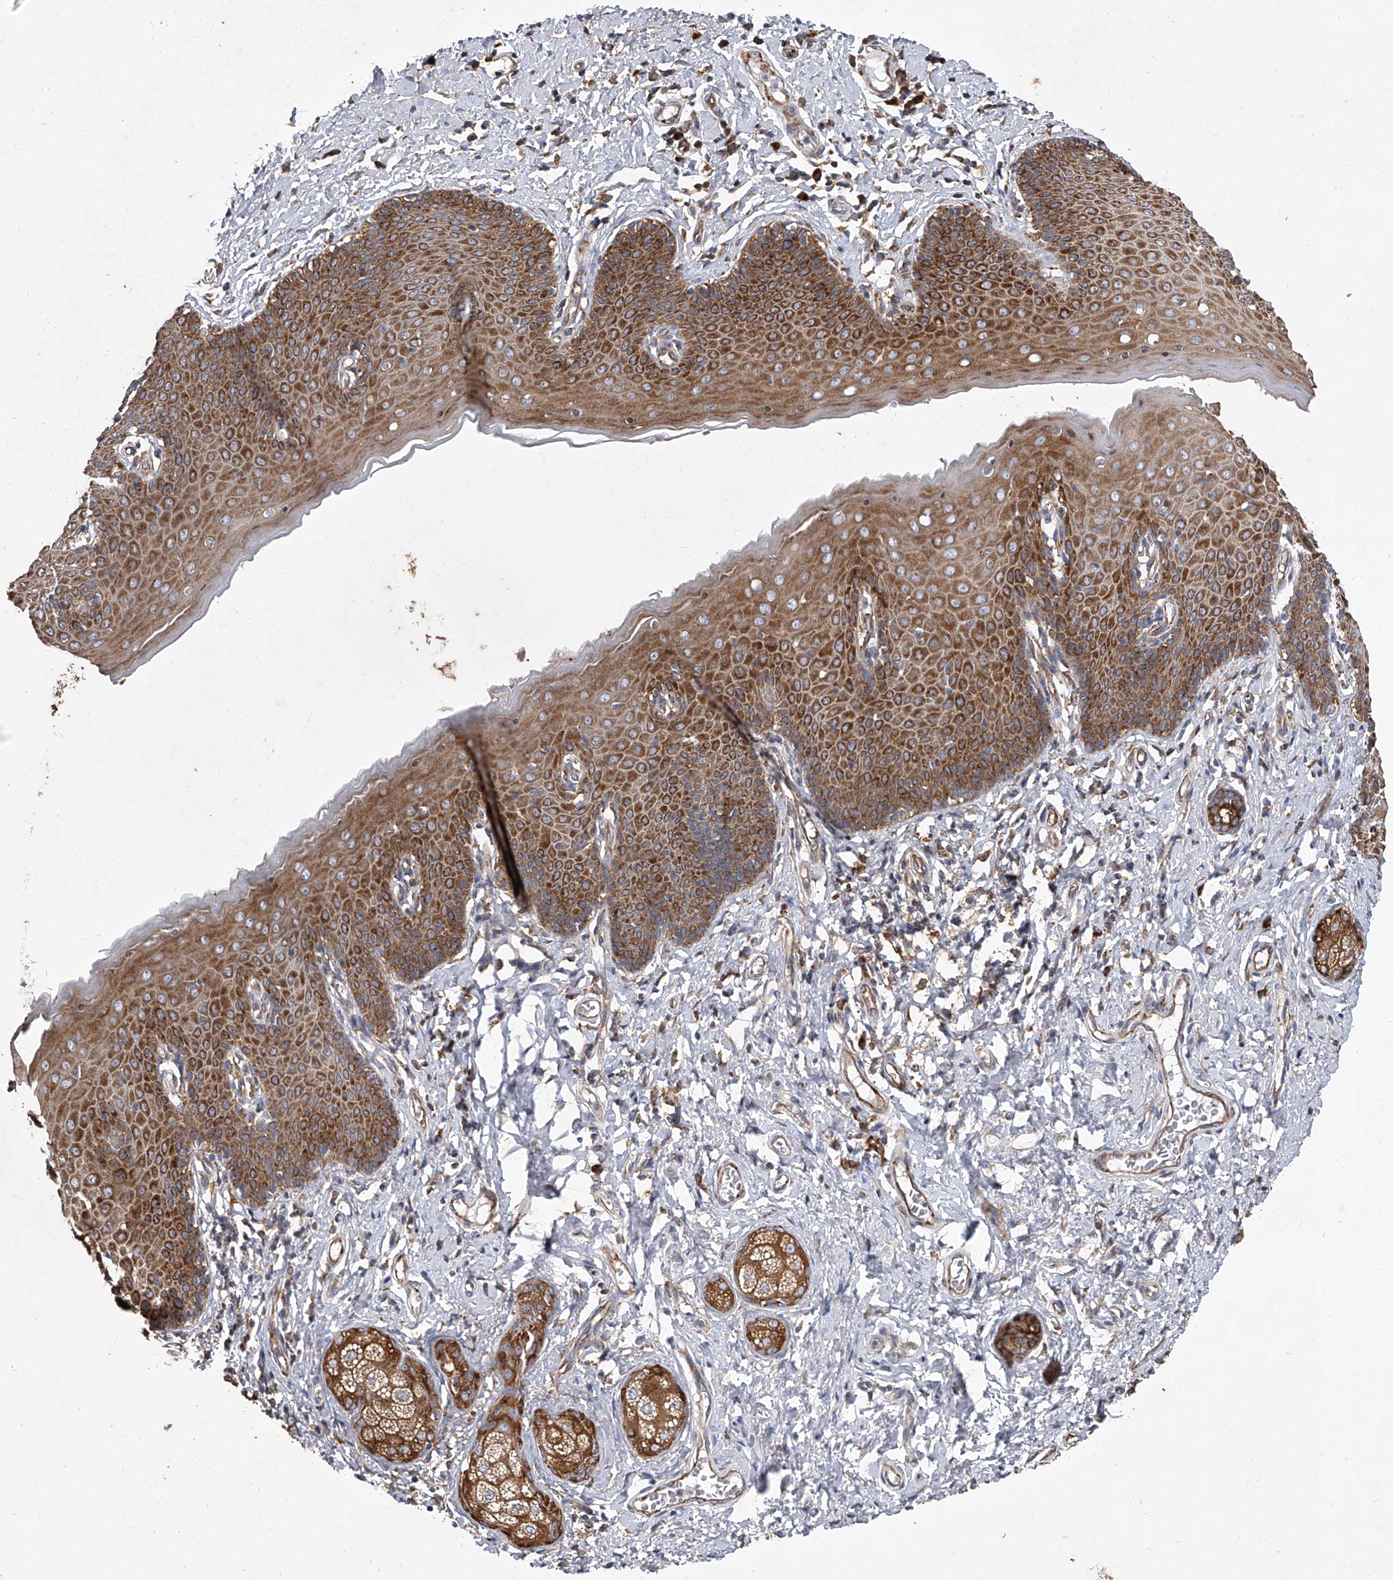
{"staining": {"intensity": "strong", "quantity": ">75%", "location": "cytoplasmic/membranous"}, "tissue": "skin", "cell_type": "Epidermal cells", "image_type": "normal", "snomed": [{"axis": "morphology", "description": "Normal tissue, NOS"}, {"axis": "topography", "description": "Vulva"}], "caption": "A high-resolution image shows IHC staining of benign skin, which displays strong cytoplasmic/membranous staining in approximately >75% of epidermal cells.", "gene": "EIF2S2", "patient": {"sex": "female", "age": 66}}